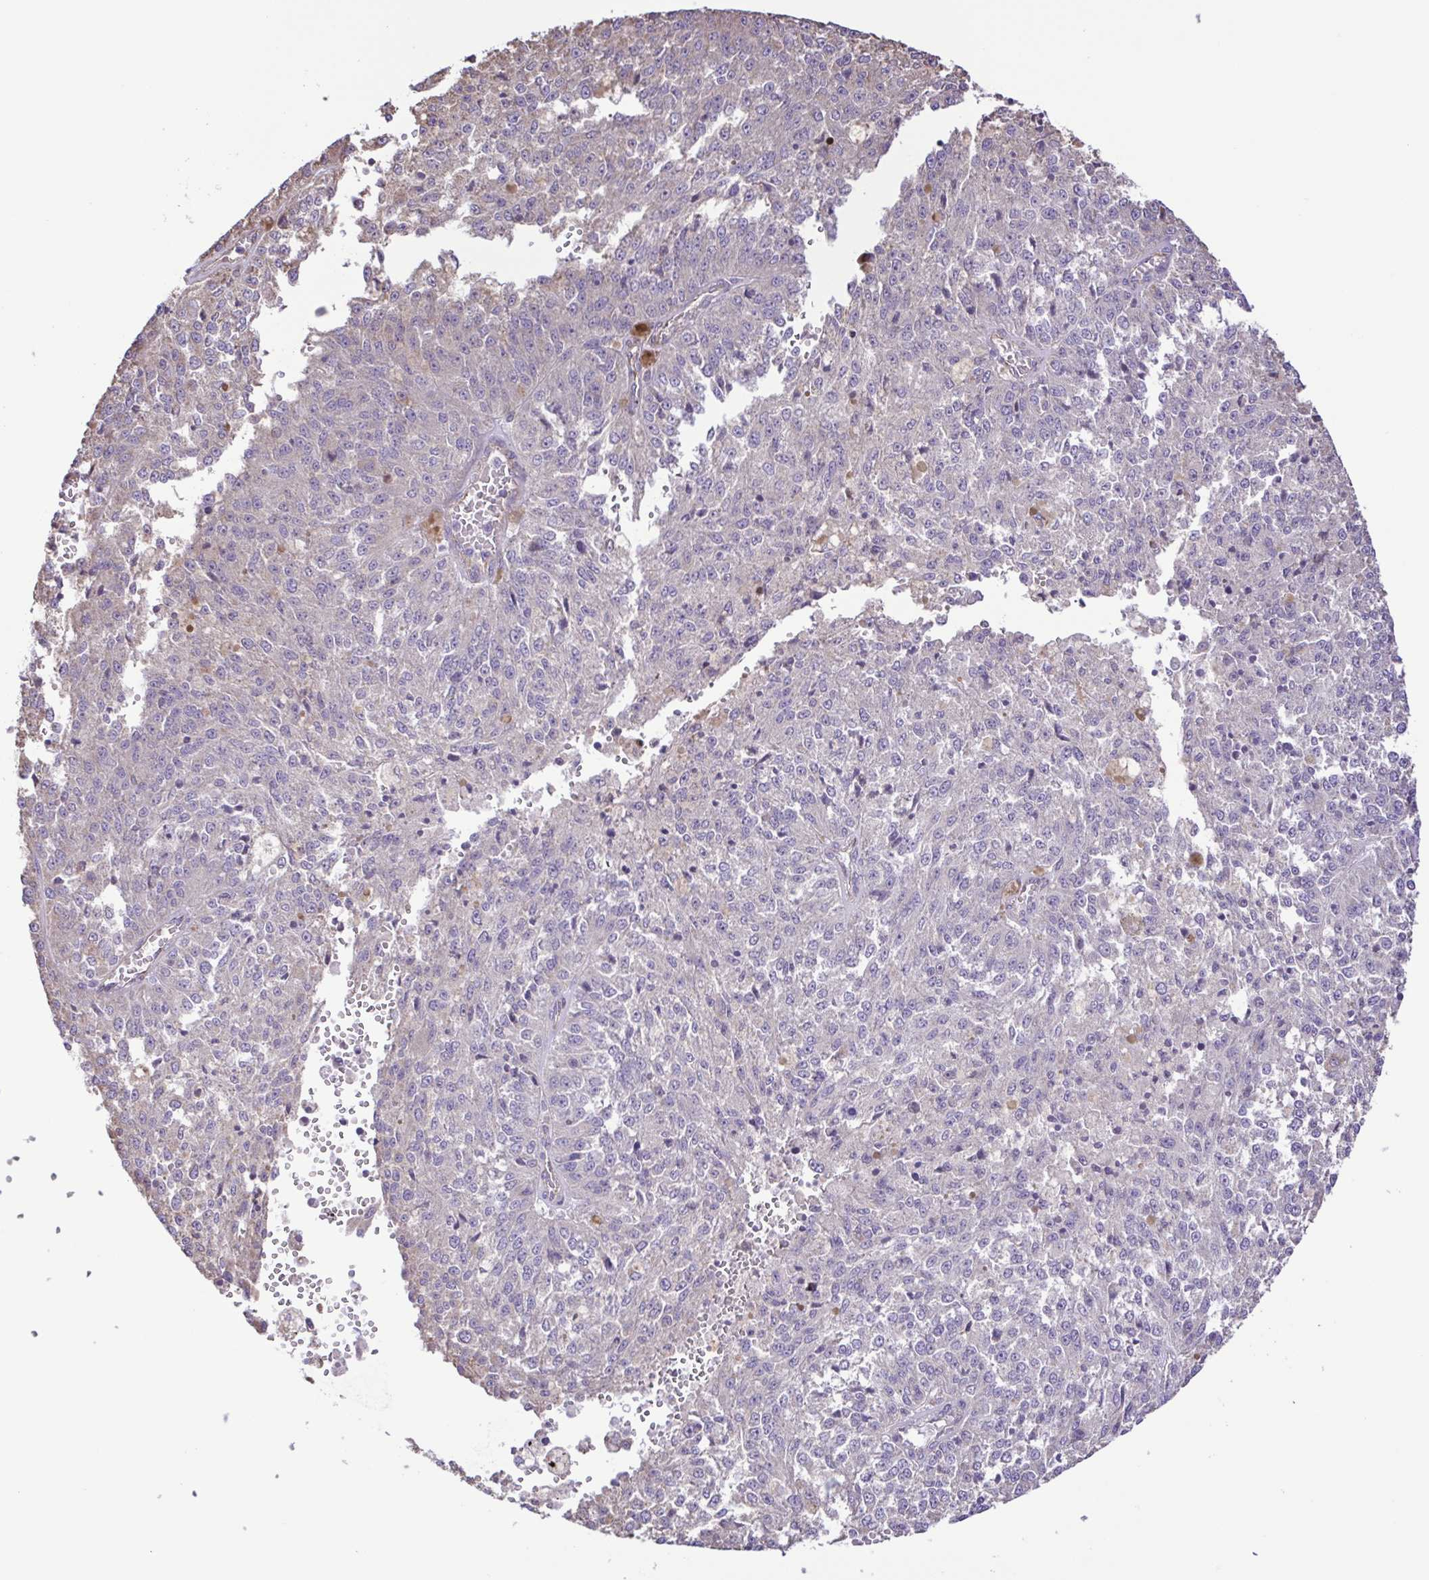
{"staining": {"intensity": "negative", "quantity": "none", "location": "none"}, "tissue": "melanoma", "cell_type": "Tumor cells", "image_type": "cancer", "snomed": [{"axis": "morphology", "description": "Malignant melanoma, Metastatic site"}, {"axis": "topography", "description": "Lymph node"}], "caption": "Tumor cells are negative for brown protein staining in malignant melanoma (metastatic site).", "gene": "FLT1", "patient": {"sex": "female", "age": 64}}